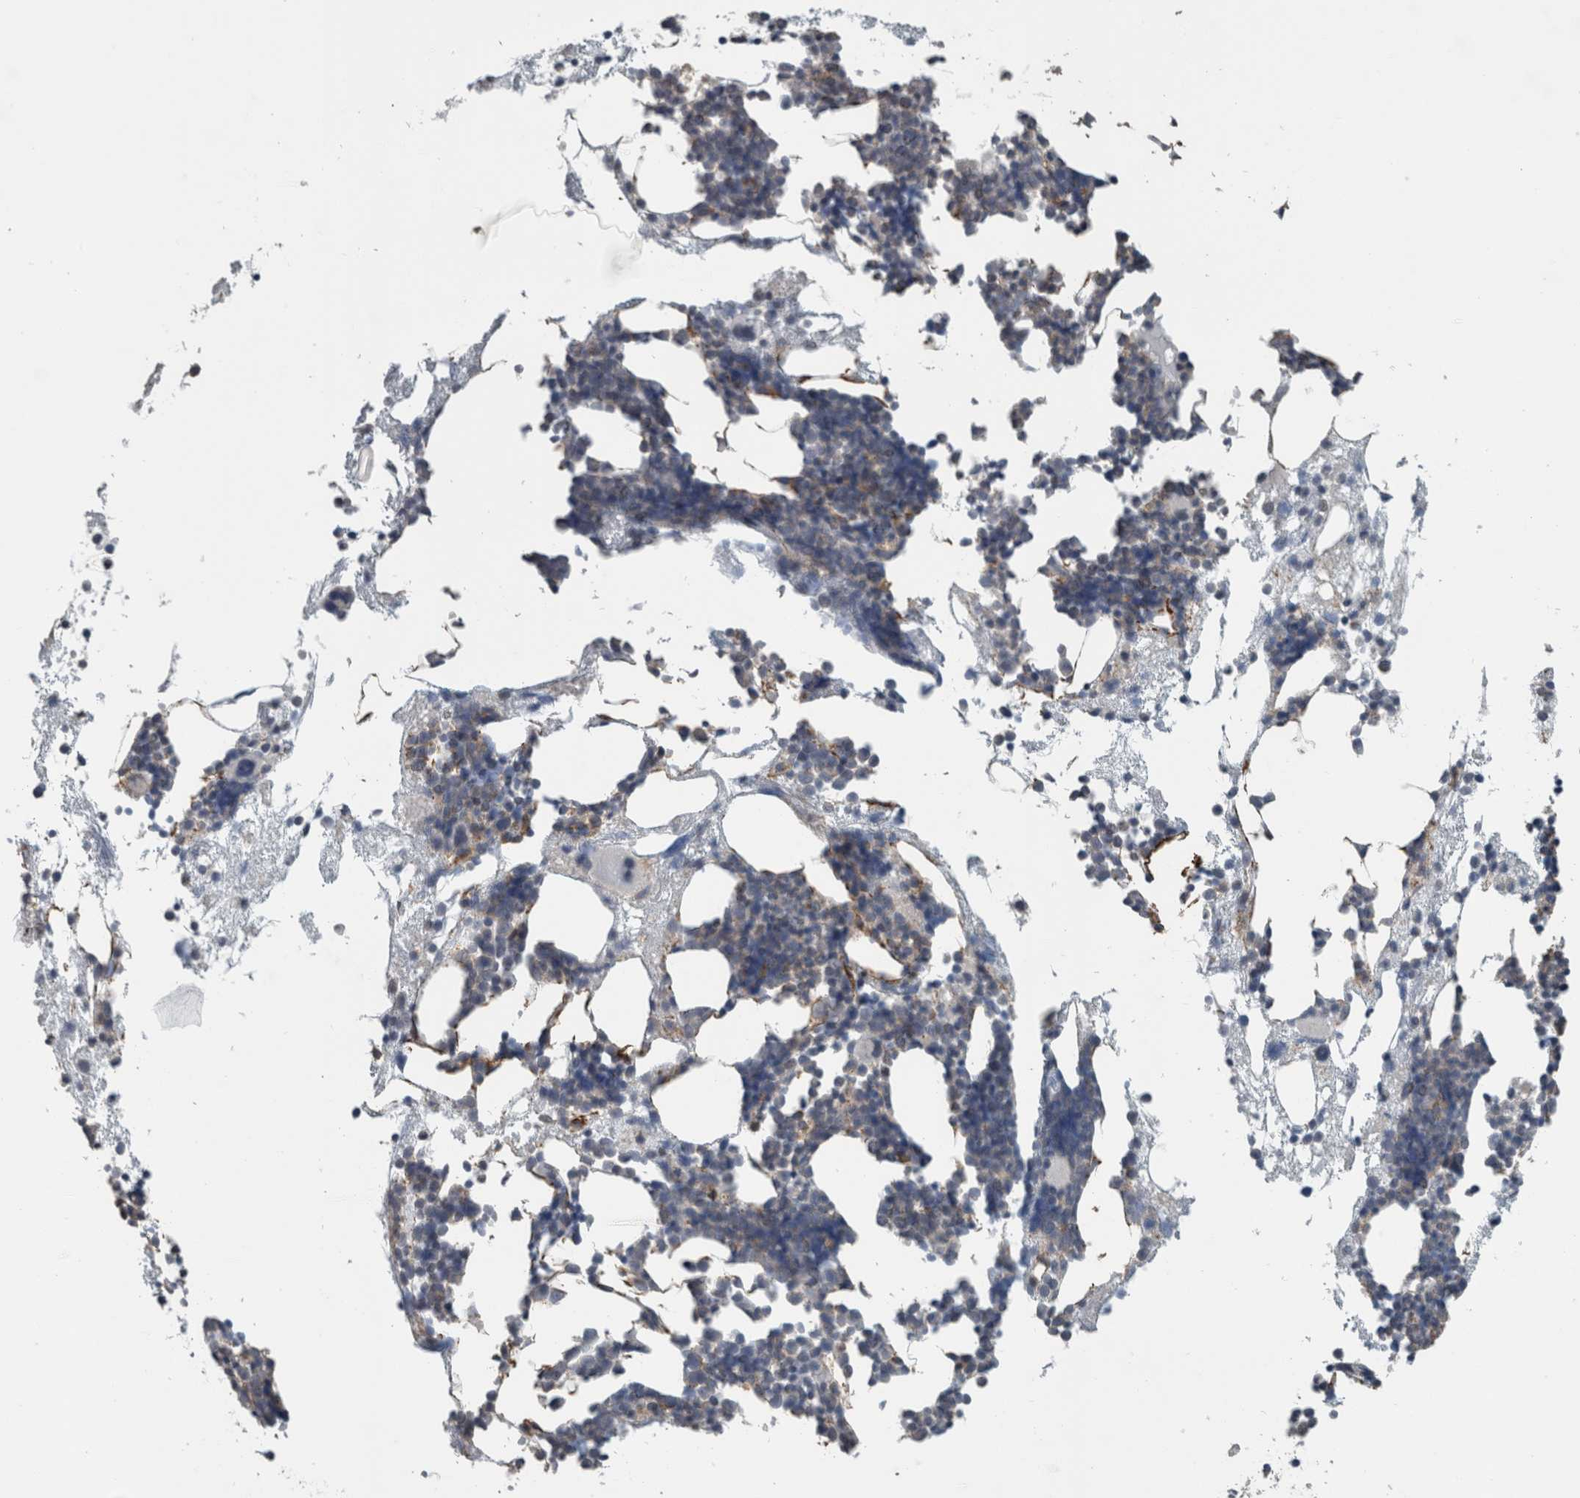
{"staining": {"intensity": "weak", "quantity": "<25%", "location": "cytoplasmic/membranous"}, "tissue": "bone marrow", "cell_type": "Hematopoietic cells", "image_type": "normal", "snomed": [{"axis": "morphology", "description": "Normal tissue, NOS"}, {"axis": "morphology", "description": "Inflammation, NOS"}, {"axis": "topography", "description": "Bone marrow"}], "caption": "Immunohistochemical staining of normal bone marrow reveals no significant positivity in hematopoietic cells.", "gene": "ACSF2", "patient": {"sex": "female", "age": 81}}